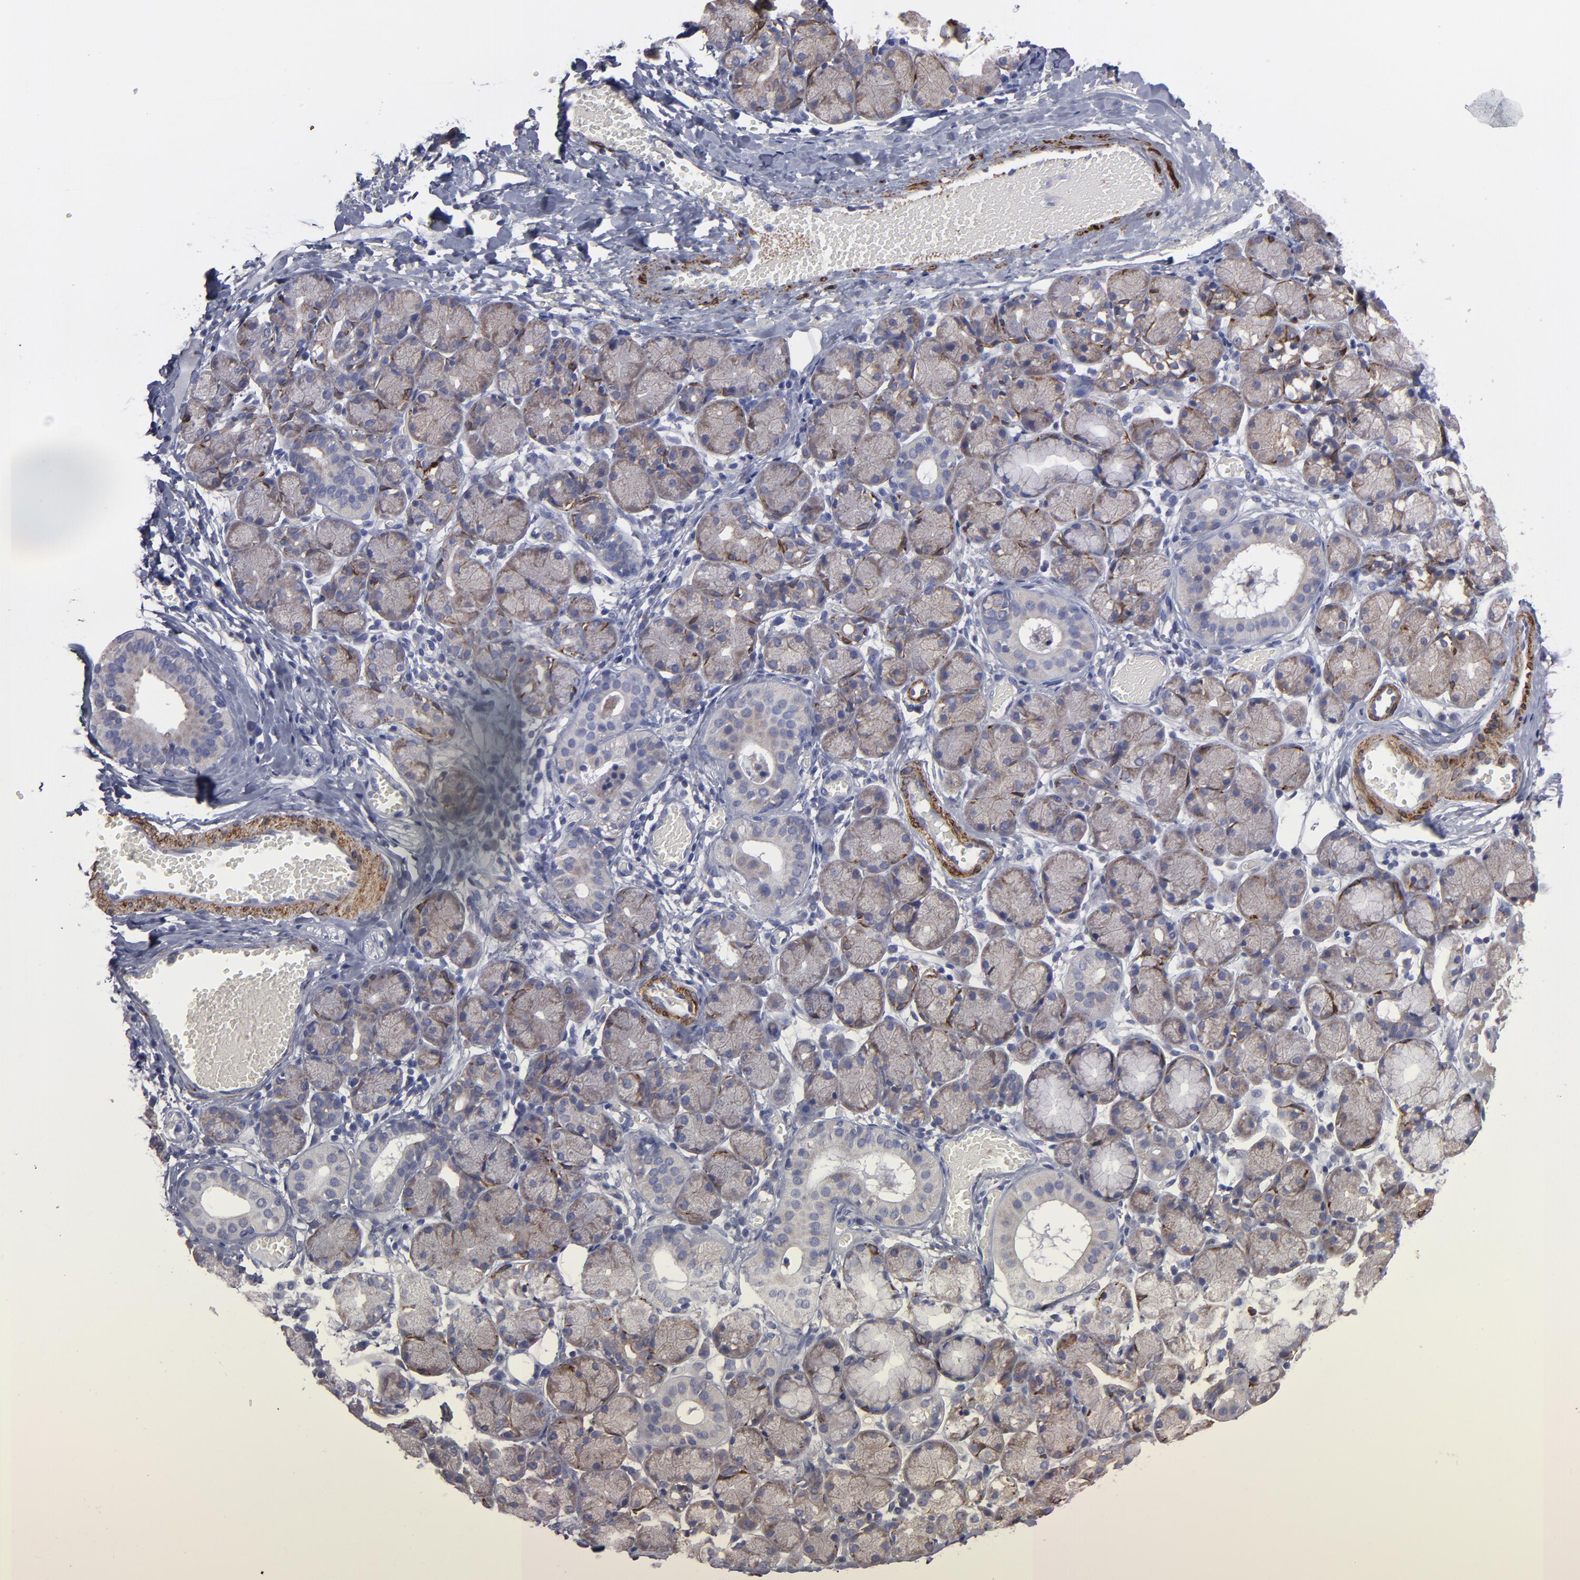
{"staining": {"intensity": "weak", "quantity": ">75%", "location": "cytoplasmic/membranous"}, "tissue": "salivary gland", "cell_type": "Glandular cells", "image_type": "normal", "snomed": [{"axis": "morphology", "description": "Normal tissue, NOS"}, {"axis": "topography", "description": "Salivary gland"}], "caption": "Normal salivary gland demonstrates weak cytoplasmic/membranous positivity in about >75% of glandular cells (Brightfield microscopy of DAB IHC at high magnification)..", "gene": "SLMAP", "patient": {"sex": "female", "age": 24}}